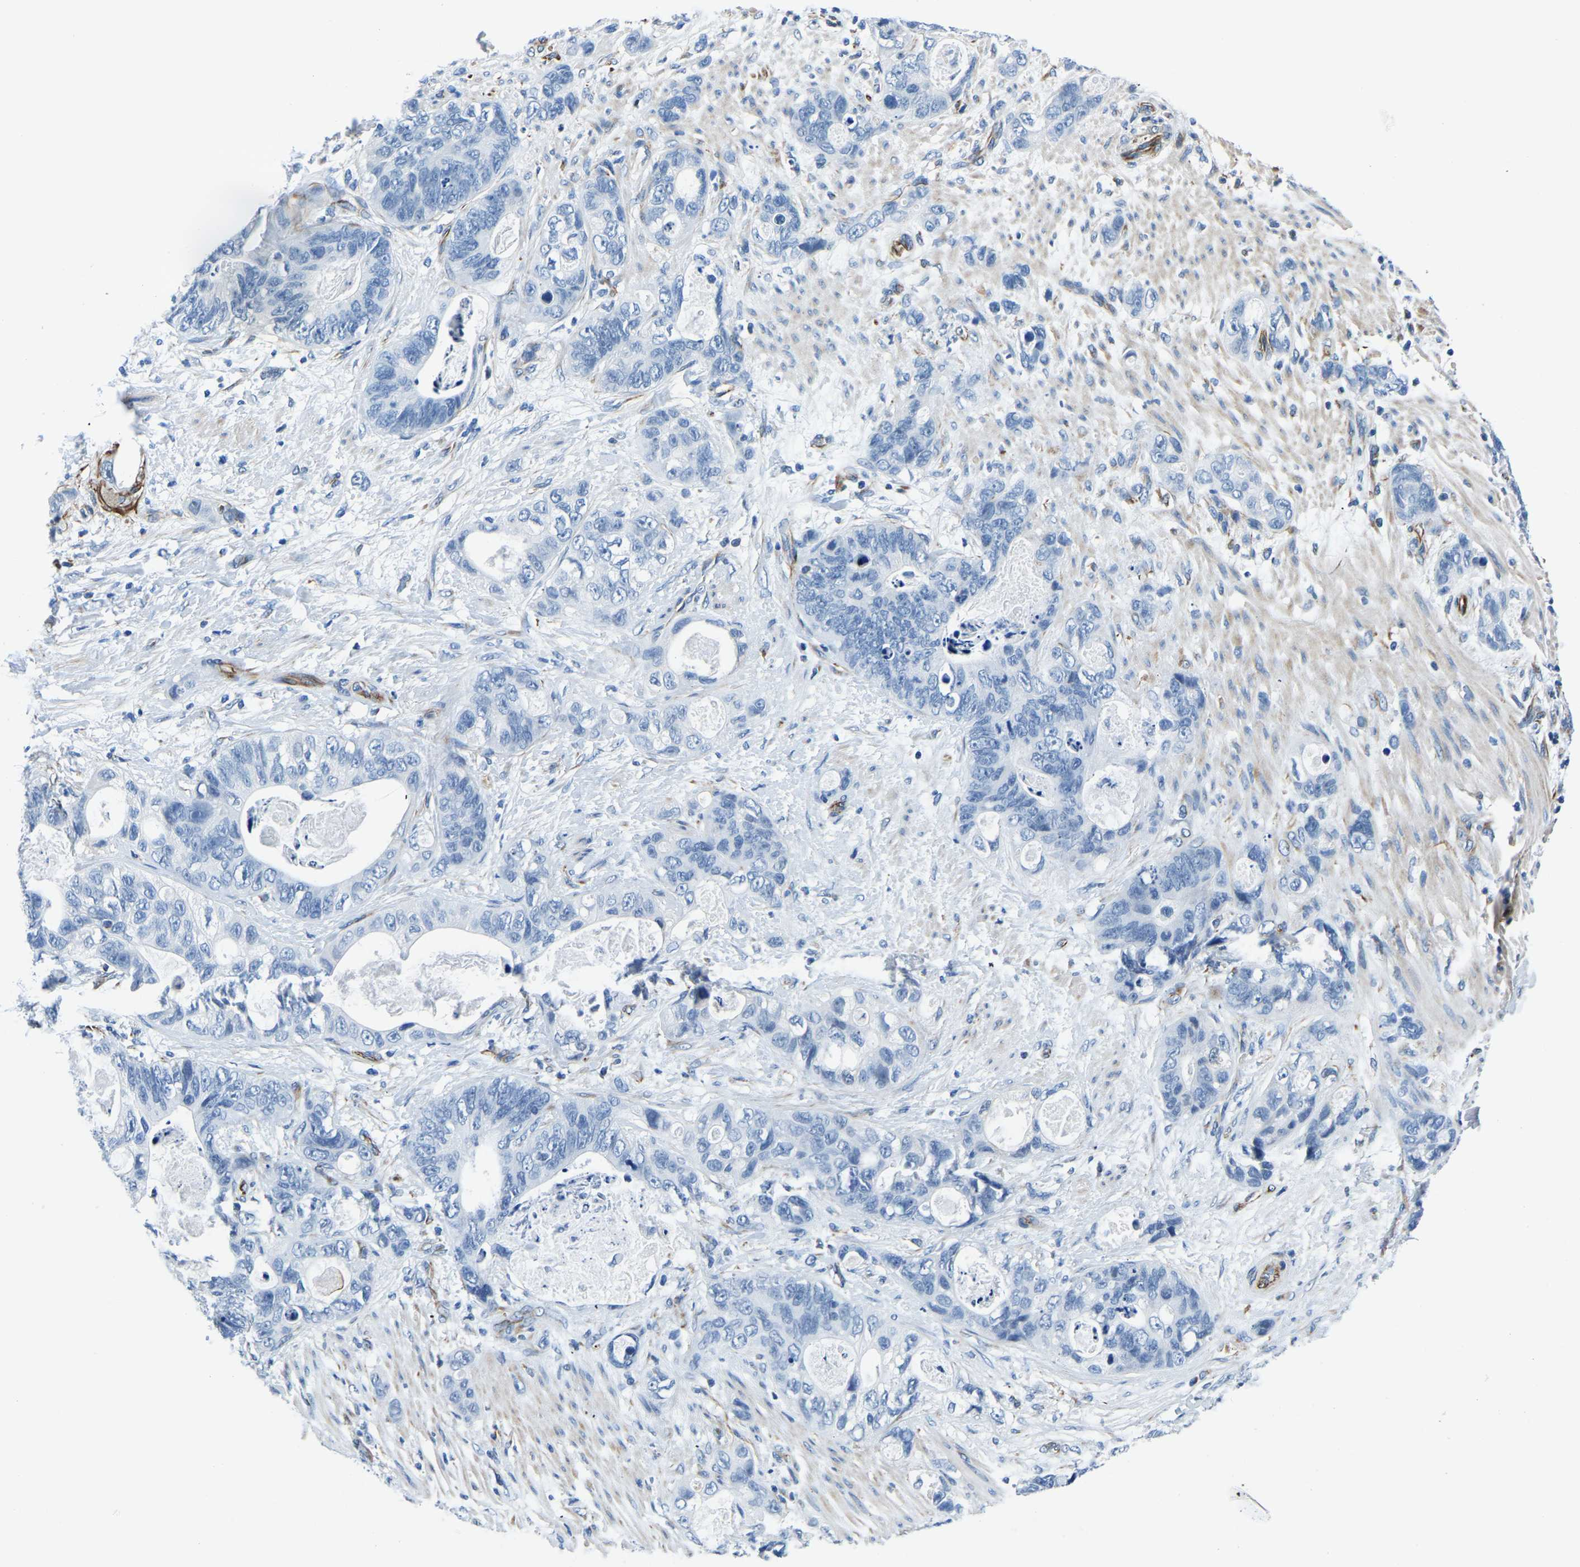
{"staining": {"intensity": "negative", "quantity": "none", "location": "none"}, "tissue": "stomach cancer", "cell_type": "Tumor cells", "image_type": "cancer", "snomed": [{"axis": "morphology", "description": "Normal tissue, NOS"}, {"axis": "morphology", "description": "Adenocarcinoma, NOS"}, {"axis": "topography", "description": "Stomach"}], "caption": "Micrograph shows no protein expression in tumor cells of stomach cancer (adenocarcinoma) tissue.", "gene": "MS4A3", "patient": {"sex": "female", "age": 89}}